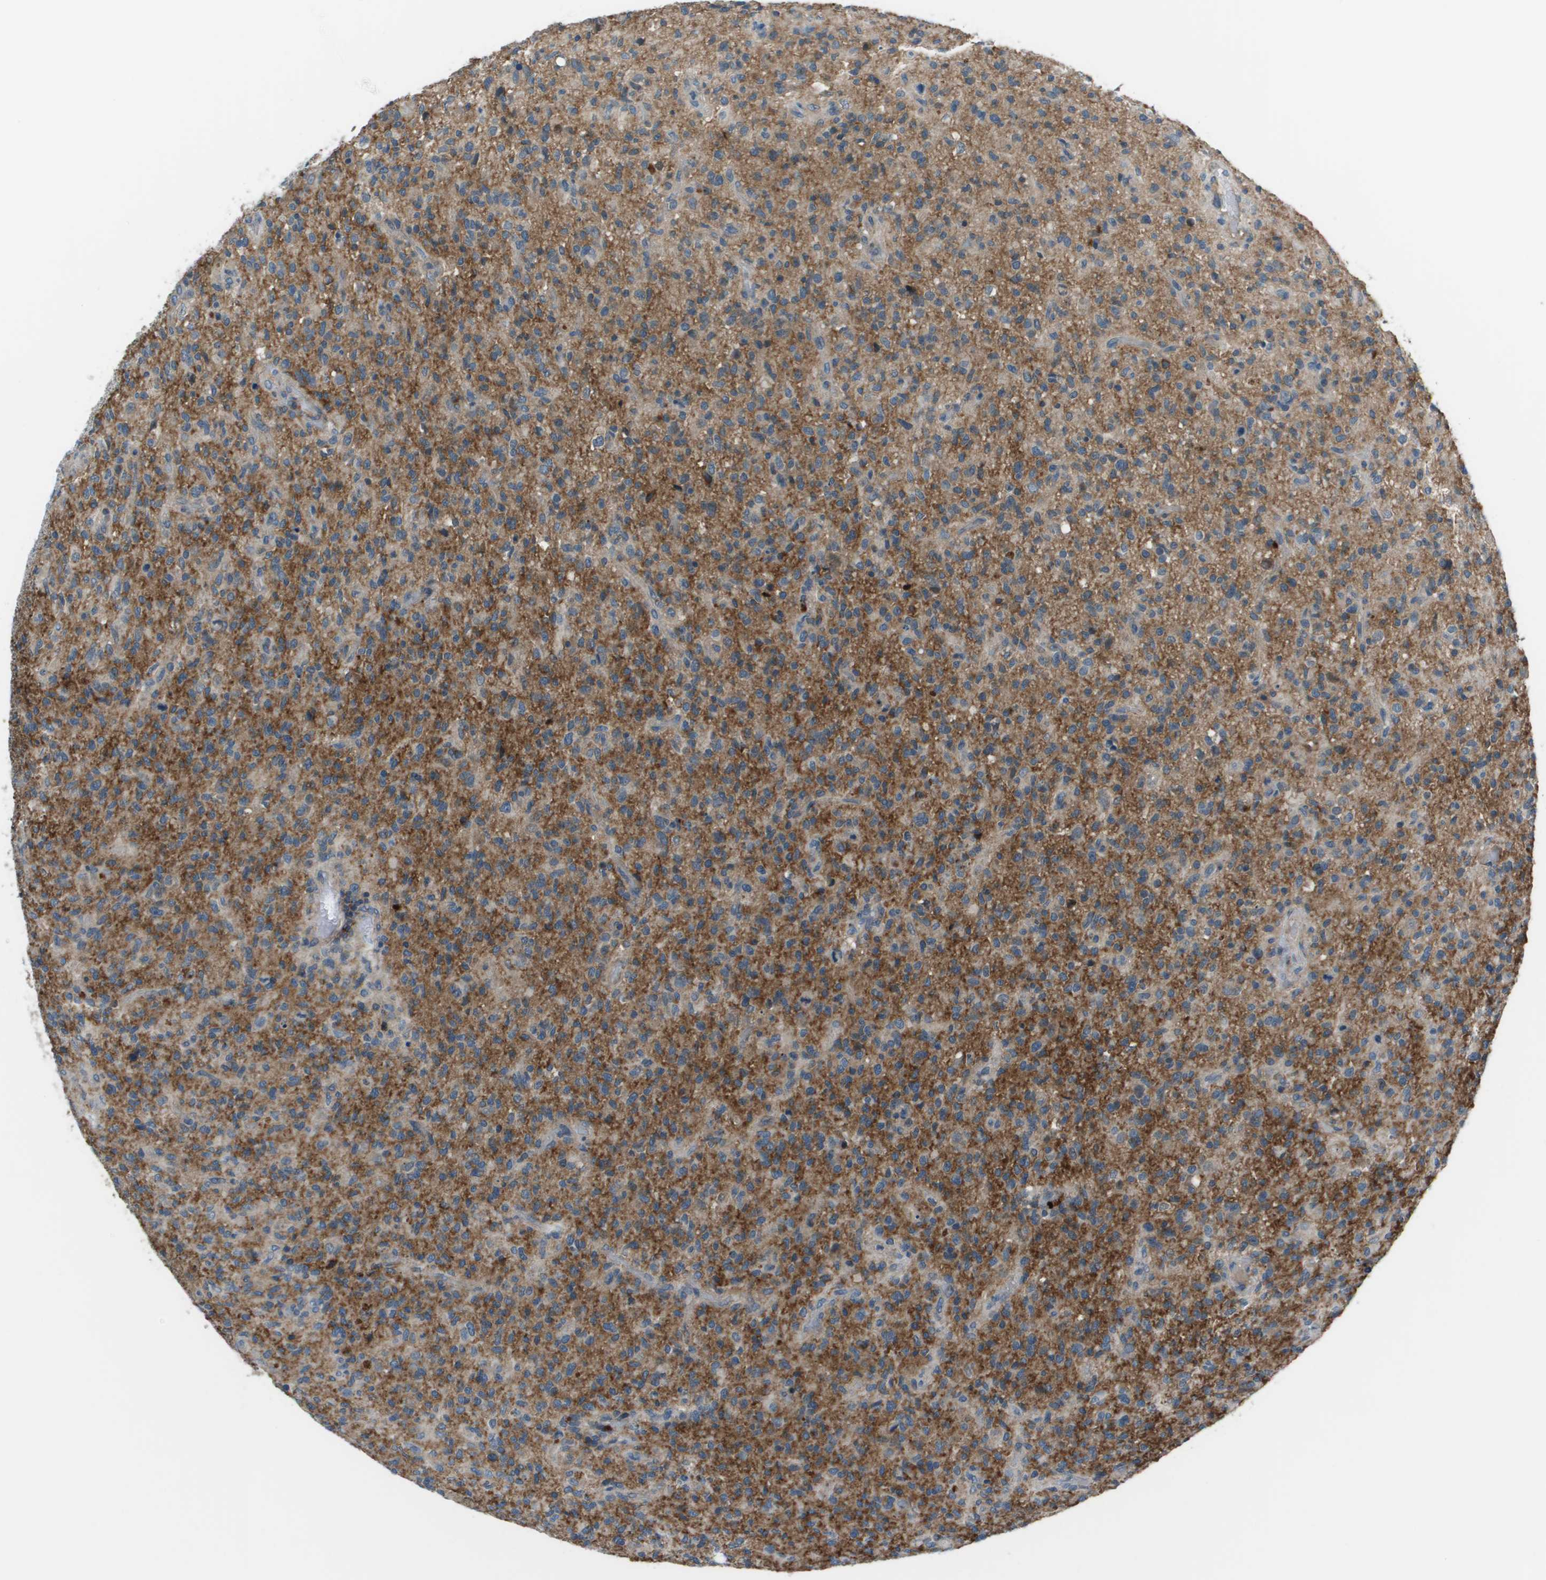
{"staining": {"intensity": "moderate", "quantity": "25%-75%", "location": "cytoplasmic/membranous"}, "tissue": "glioma", "cell_type": "Tumor cells", "image_type": "cancer", "snomed": [{"axis": "morphology", "description": "Glioma, malignant, High grade"}, {"axis": "topography", "description": "Brain"}], "caption": "Immunohistochemistry micrograph of neoplastic tissue: glioma stained using IHC reveals medium levels of moderate protein expression localized specifically in the cytoplasmic/membranous of tumor cells, appearing as a cytoplasmic/membranous brown color.", "gene": "PCOLCE", "patient": {"sex": "male", "age": 71}}